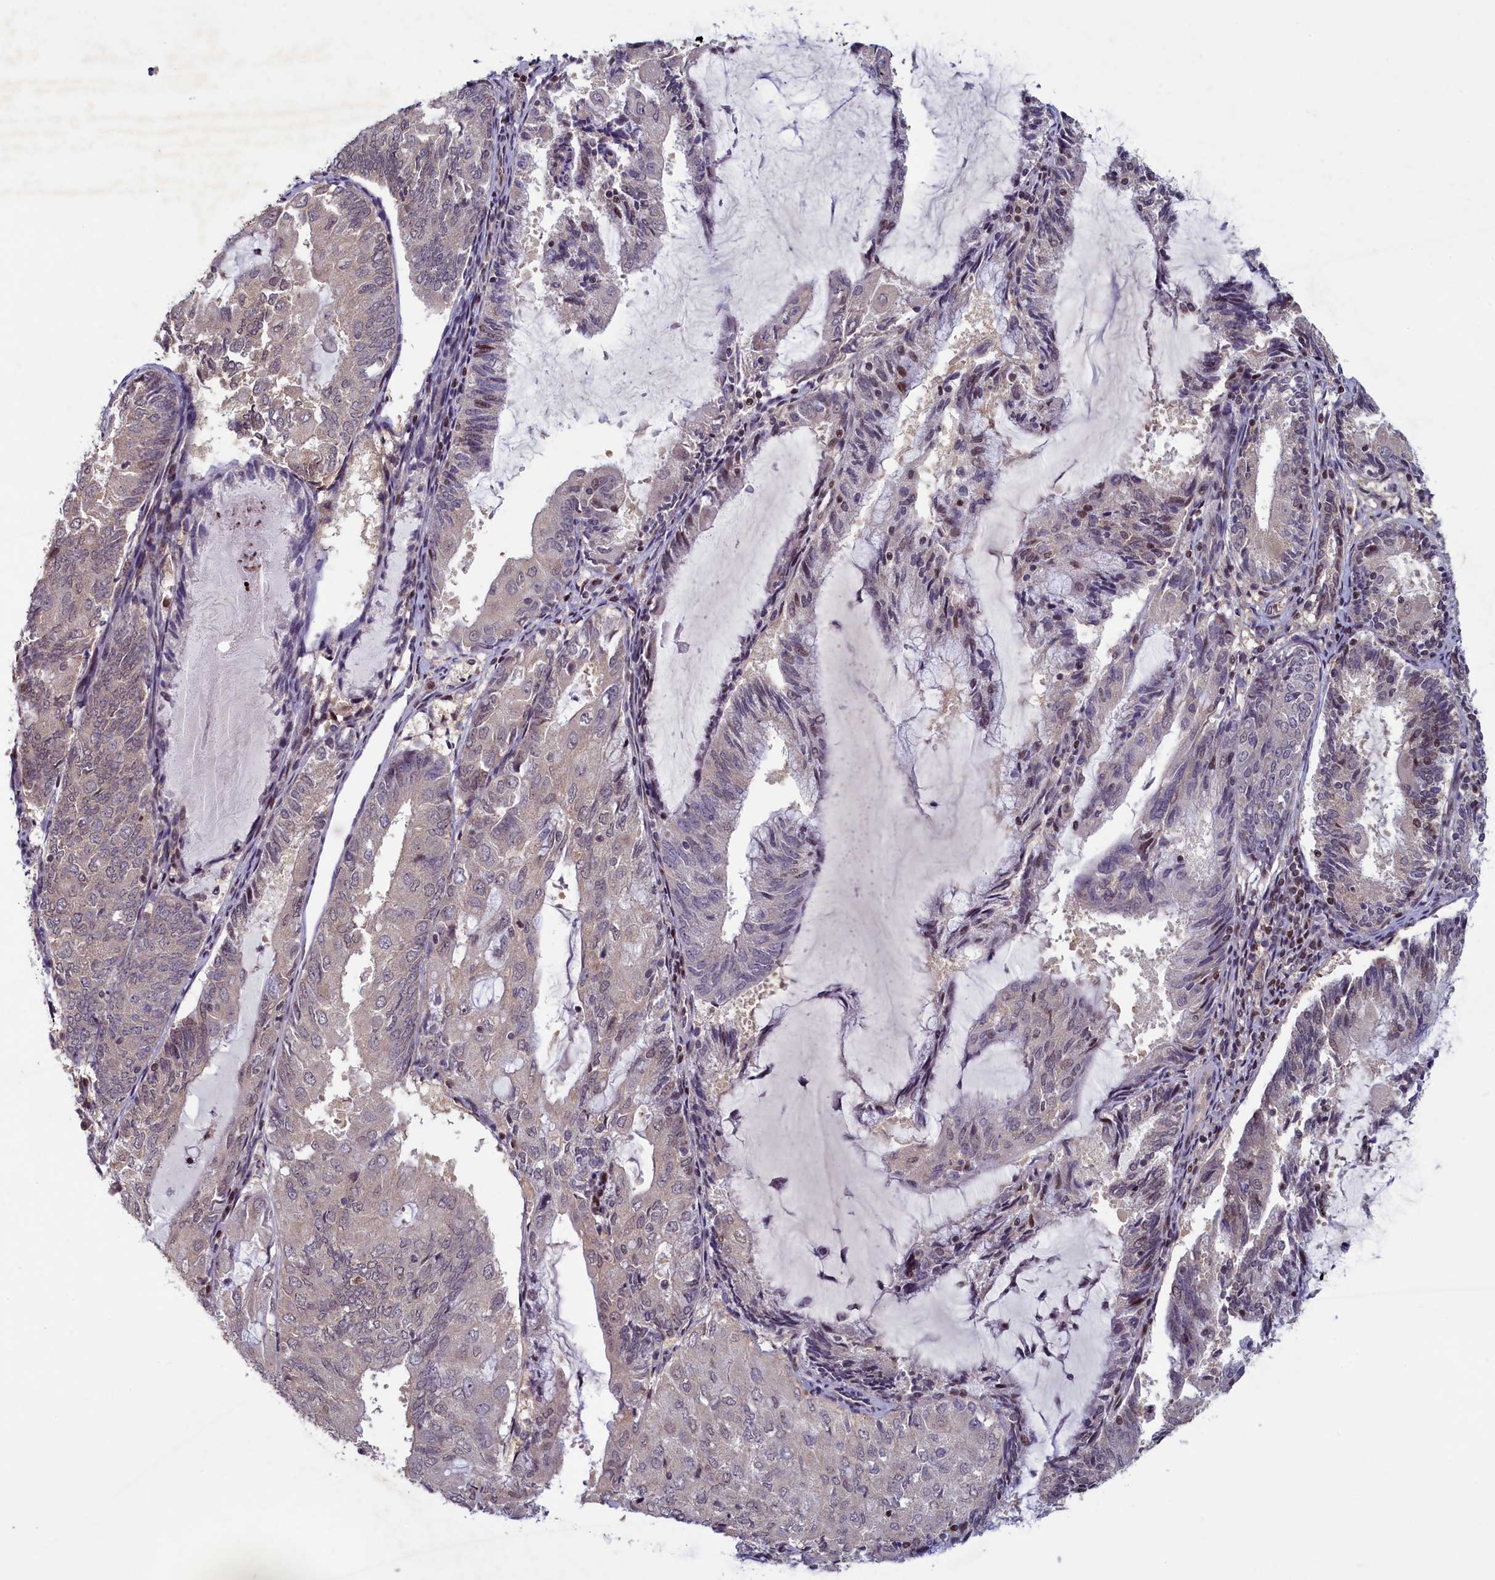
{"staining": {"intensity": "negative", "quantity": "none", "location": "none"}, "tissue": "endometrial cancer", "cell_type": "Tumor cells", "image_type": "cancer", "snomed": [{"axis": "morphology", "description": "Adenocarcinoma, NOS"}, {"axis": "topography", "description": "Endometrium"}], "caption": "This is a micrograph of immunohistochemistry staining of endometrial cancer, which shows no positivity in tumor cells. (DAB (3,3'-diaminobenzidine) immunohistochemistry visualized using brightfield microscopy, high magnification).", "gene": "NUBP1", "patient": {"sex": "female", "age": 81}}